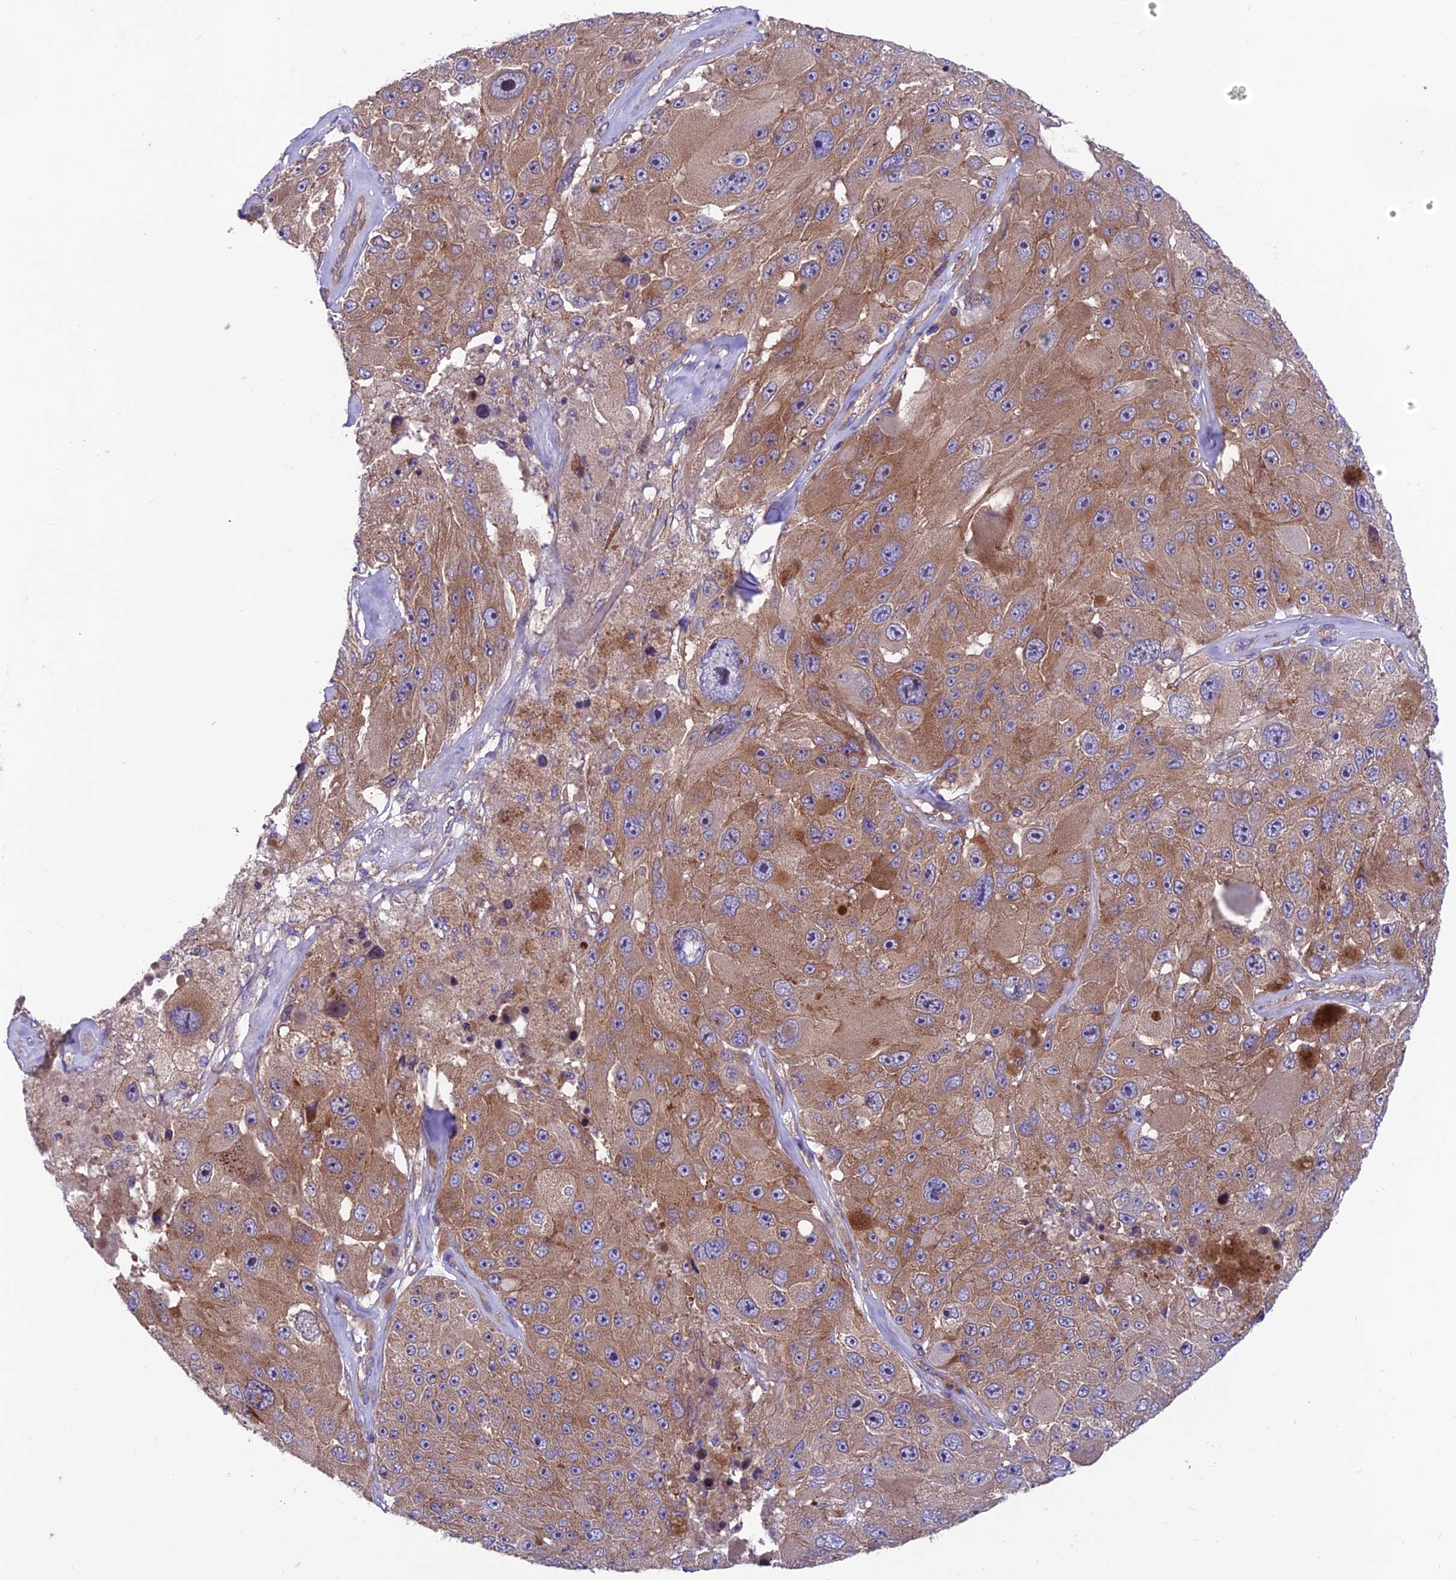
{"staining": {"intensity": "moderate", "quantity": ">75%", "location": "cytoplasmic/membranous"}, "tissue": "melanoma", "cell_type": "Tumor cells", "image_type": "cancer", "snomed": [{"axis": "morphology", "description": "Malignant melanoma, Metastatic site"}, {"axis": "topography", "description": "Lymph node"}], "caption": "Immunohistochemistry (IHC) histopathology image of neoplastic tissue: malignant melanoma (metastatic site) stained using immunohistochemistry shows medium levels of moderate protein expression localized specifically in the cytoplasmic/membranous of tumor cells, appearing as a cytoplasmic/membranous brown color.", "gene": "VPS16", "patient": {"sex": "male", "age": 62}}